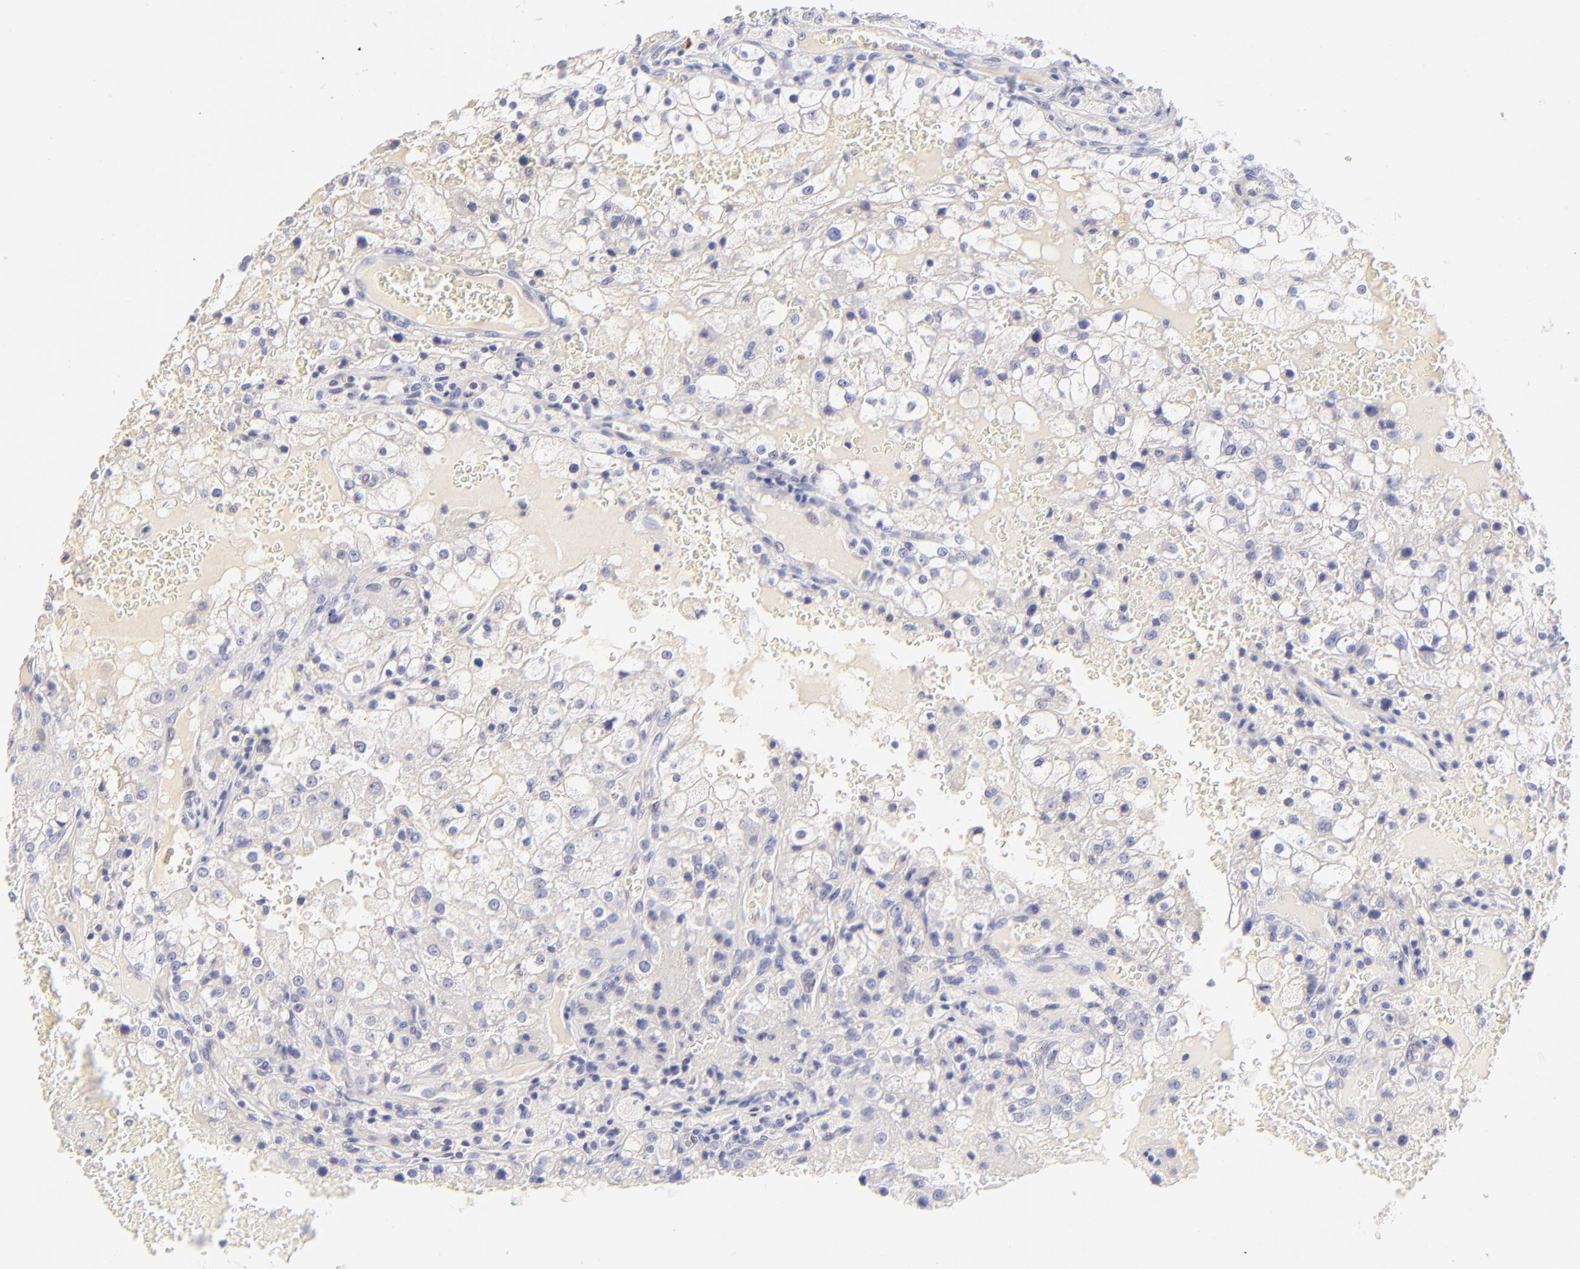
{"staining": {"intensity": "negative", "quantity": "none", "location": "none"}, "tissue": "renal cancer", "cell_type": "Tumor cells", "image_type": "cancer", "snomed": [{"axis": "morphology", "description": "Adenocarcinoma, NOS"}, {"axis": "topography", "description": "Kidney"}], "caption": "Histopathology image shows no protein expression in tumor cells of renal adenocarcinoma tissue. (Immunohistochemistry, brightfield microscopy, high magnification).", "gene": "ASB9", "patient": {"sex": "female", "age": 74}}